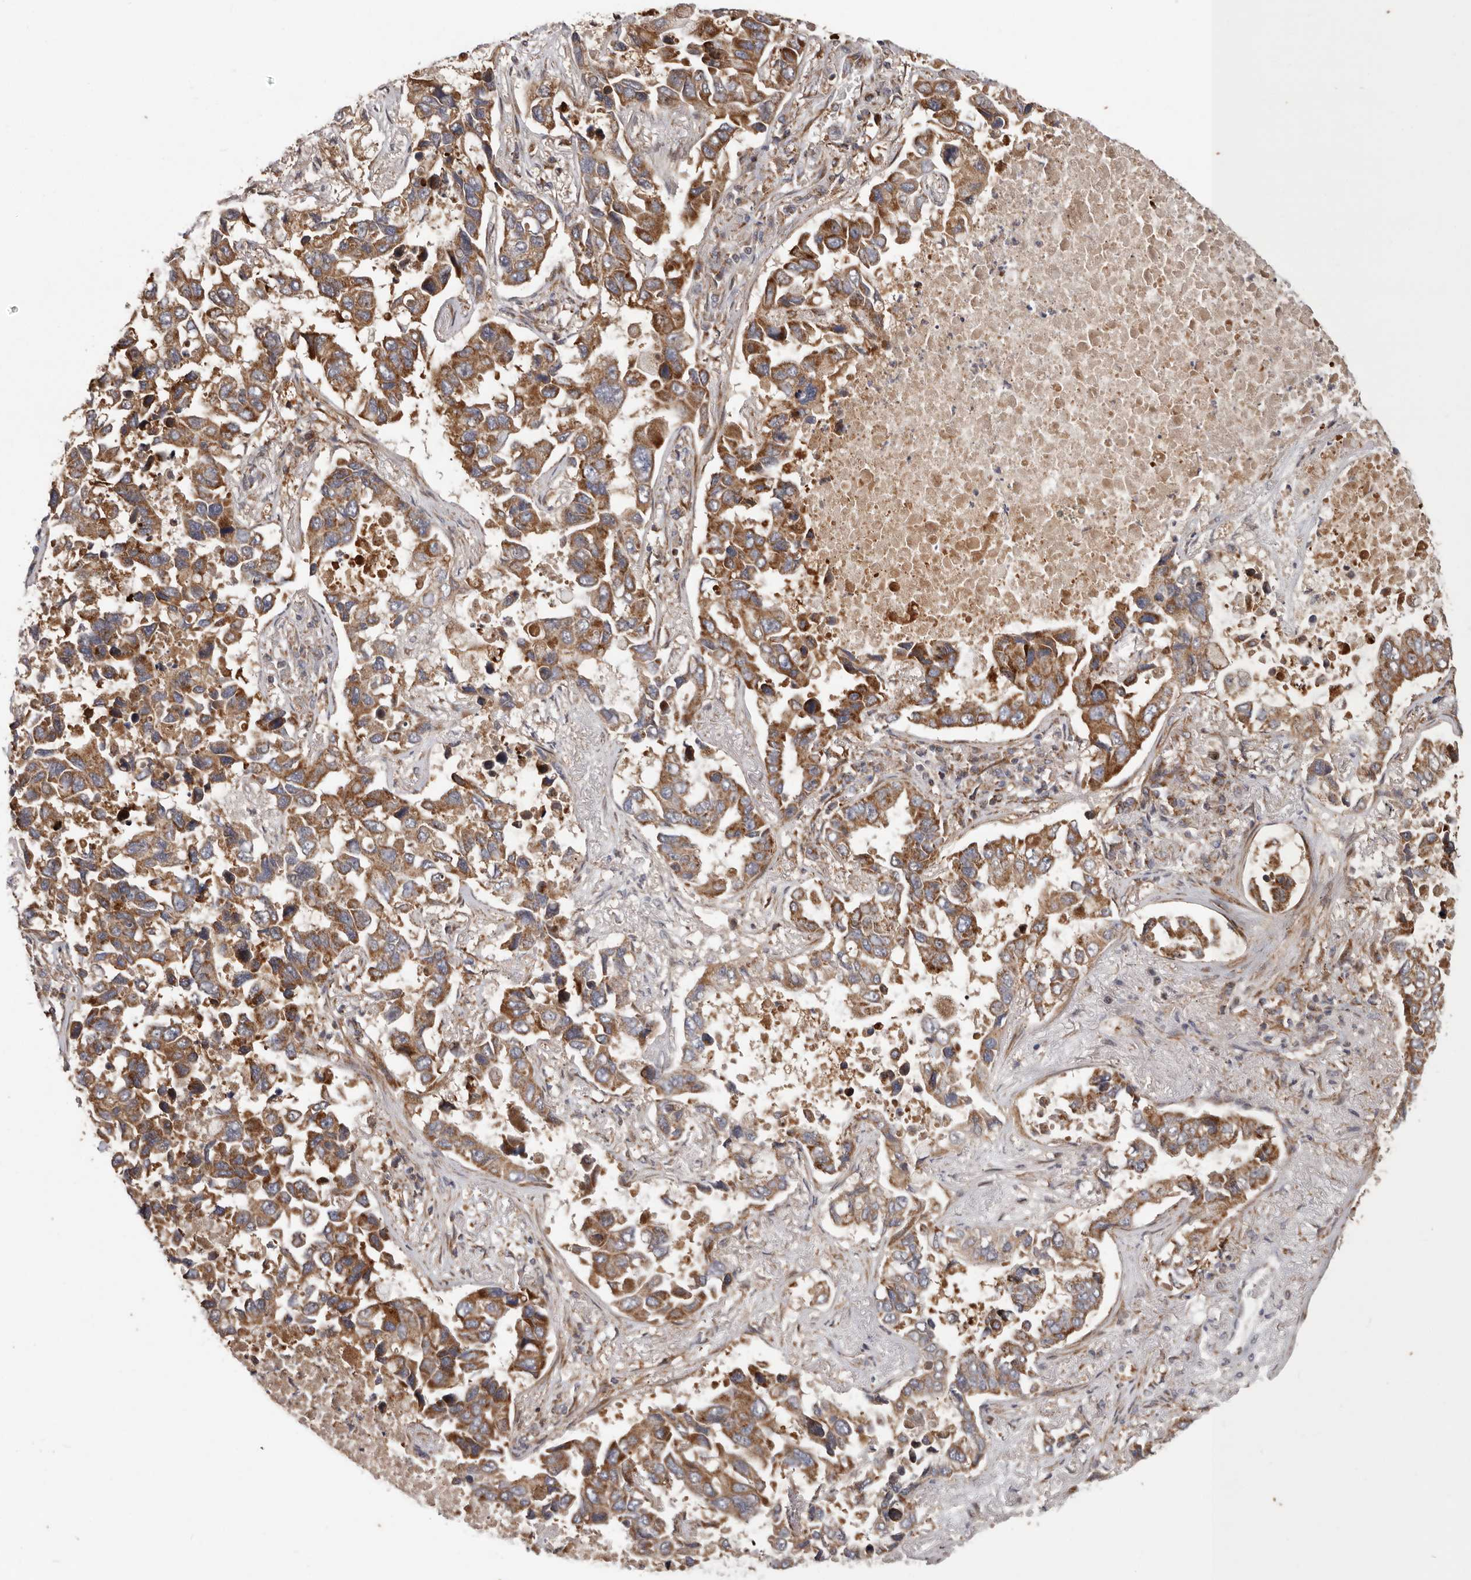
{"staining": {"intensity": "strong", "quantity": ">75%", "location": "cytoplasmic/membranous"}, "tissue": "lung cancer", "cell_type": "Tumor cells", "image_type": "cancer", "snomed": [{"axis": "morphology", "description": "Adenocarcinoma, NOS"}, {"axis": "topography", "description": "Lung"}], "caption": "Protein staining of adenocarcinoma (lung) tissue demonstrates strong cytoplasmic/membranous expression in about >75% of tumor cells.", "gene": "MRPS10", "patient": {"sex": "male", "age": 64}}